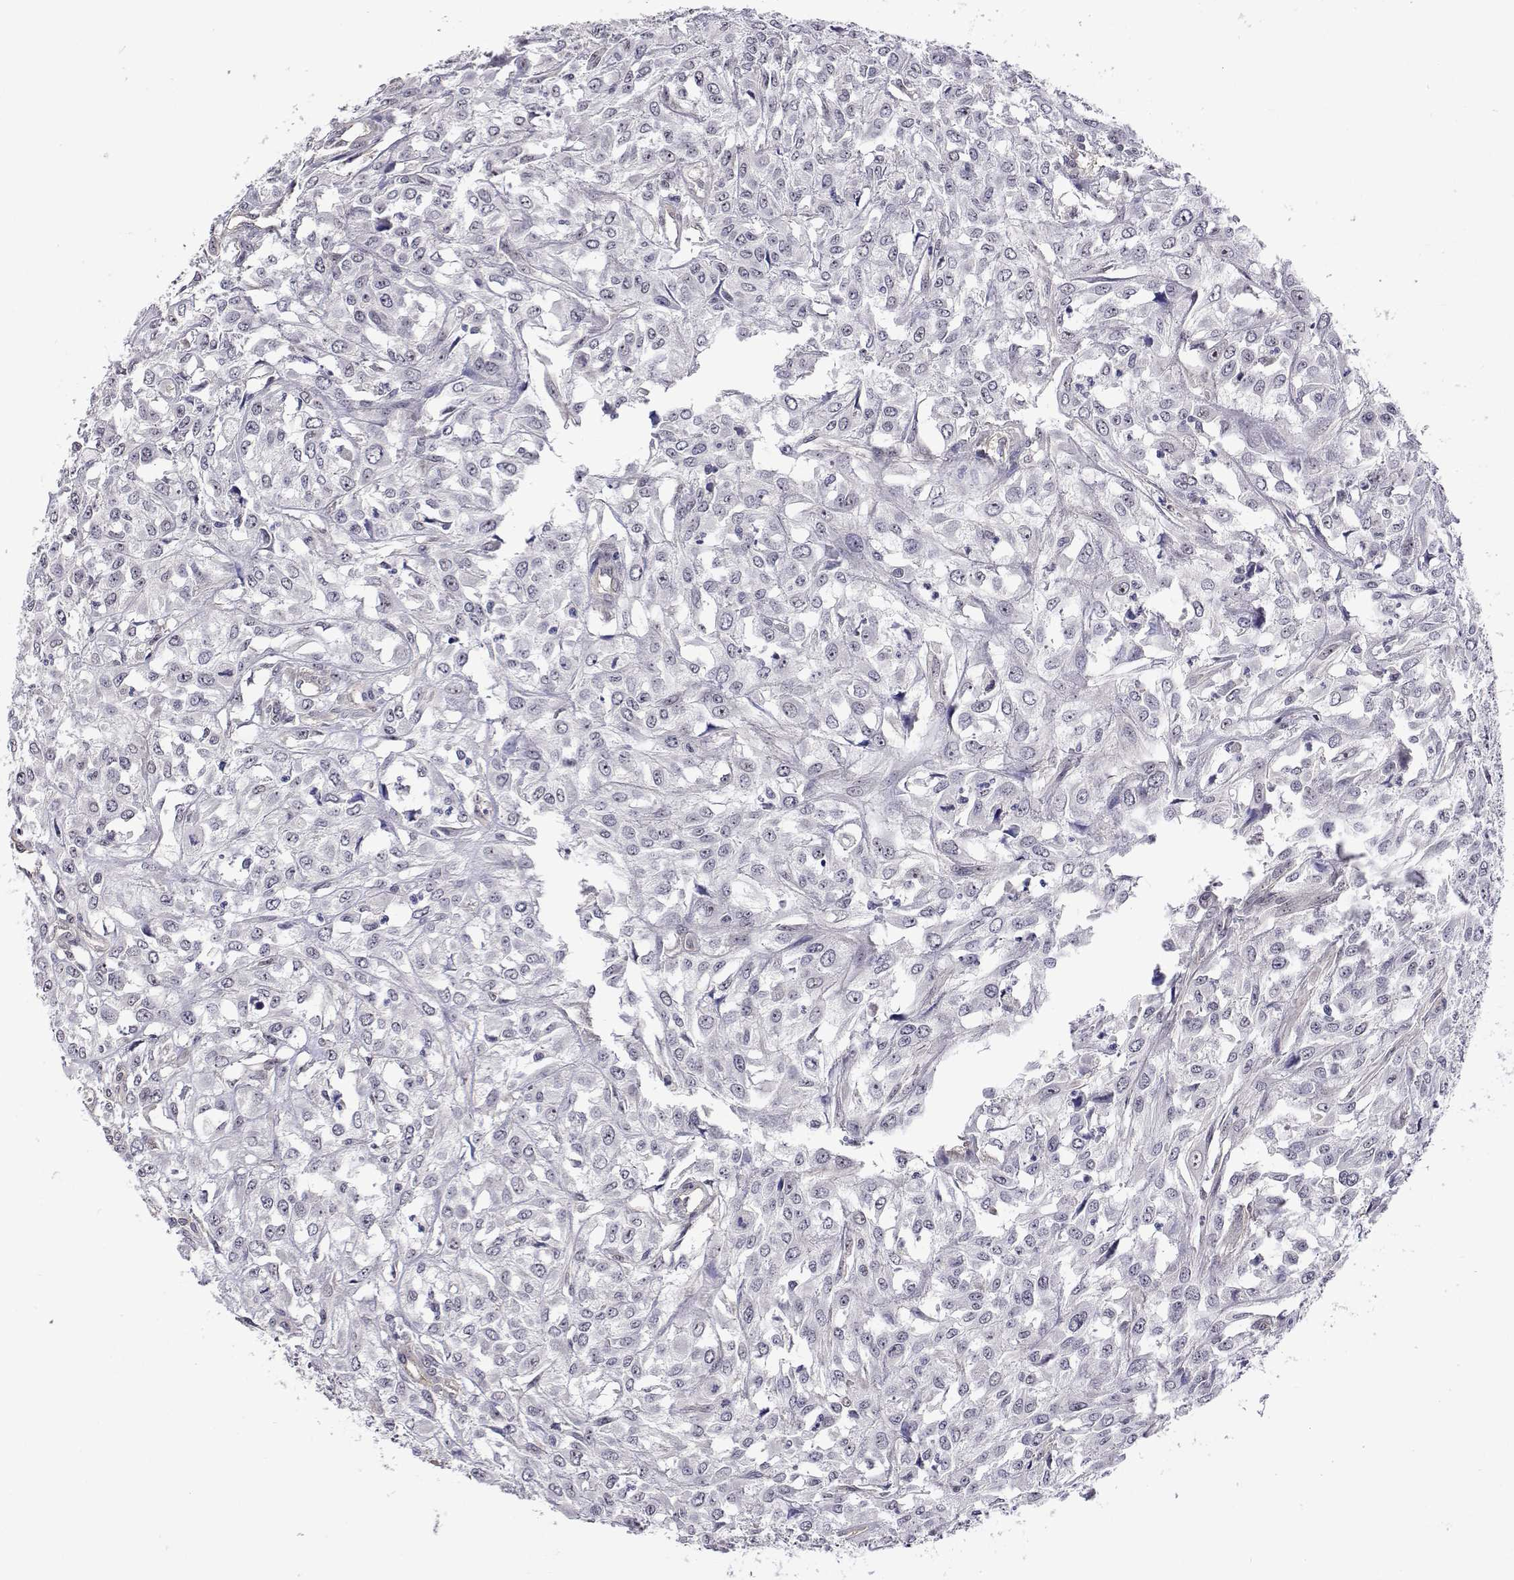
{"staining": {"intensity": "negative", "quantity": "none", "location": "none"}, "tissue": "urothelial cancer", "cell_type": "Tumor cells", "image_type": "cancer", "snomed": [{"axis": "morphology", "description": "Urothelial carcinoma, High grade"}, {"axis": "topography", "description": "Urinary bladder"}], "caption": "Immunohistochemistry of urothelial cancer exhibits no expression in tumor cells.", "gene": "NHP2", "patient": {"sex": "male", "age": 67}}